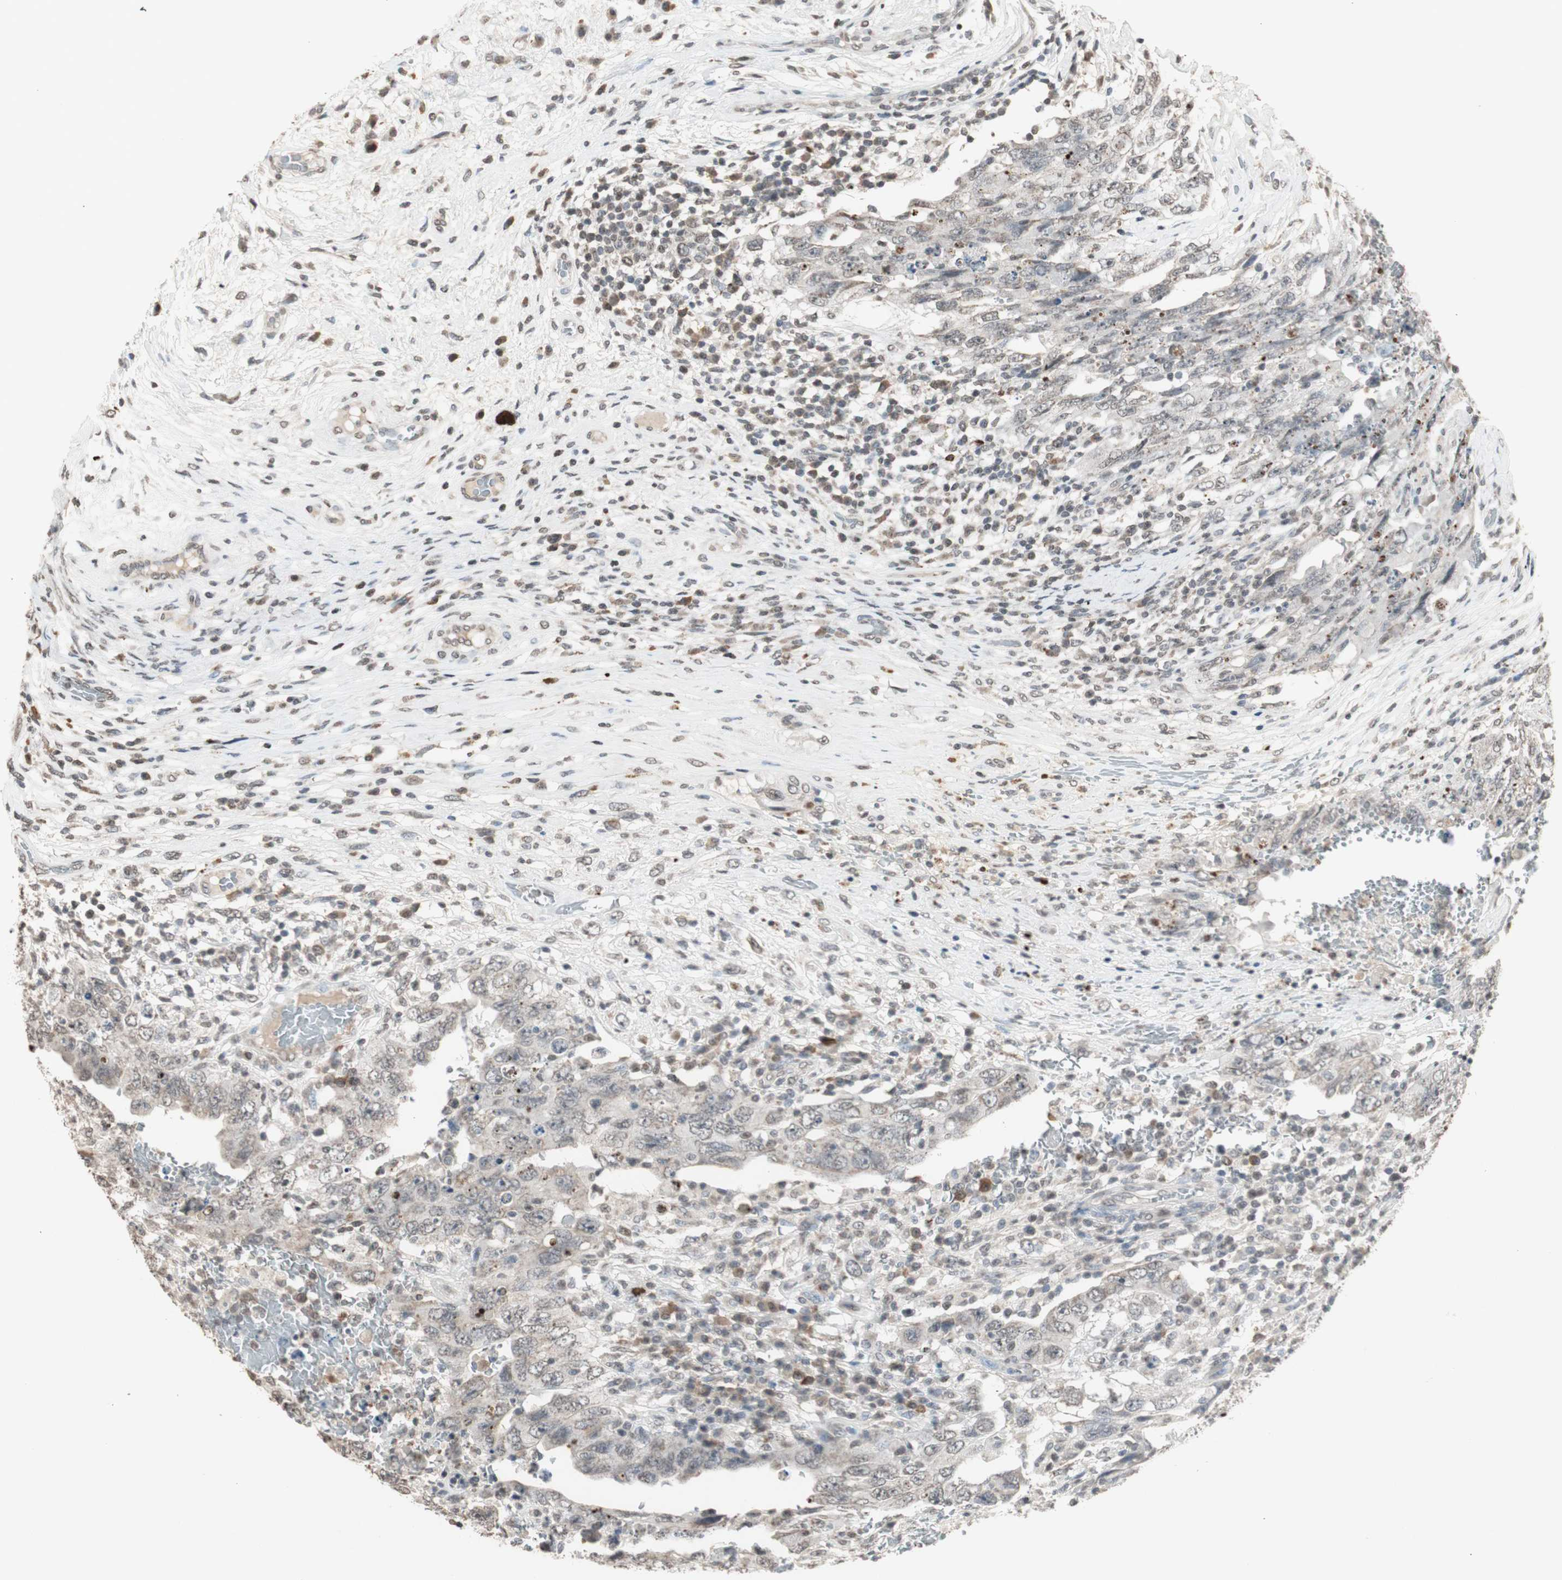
{"staining": {"intensity": "weak", "quantity": "25%-75%", "location": "cytoplasmic/membranous"}, "tissue": "testis cancer", "cell_type": "Tumor cells", "image_type": "cancer", "snomed": [{"axis": "morphology", "description": "Carcinoma, Embryonal, NOS"}, {"axis": "topography", "description": "Testis"}], "caption": "Brown immunohistochemical staining in human testis embryonal carcinoma exhibits weak cytoplasmic/membranous positivity in about 25%-75% of tumor cells. Using DAB (3,3'-diaminobenzidine) (brown) and hematoxylin (blue) stains, captured at high magnification using brightfield microscopy.", "gene": "PRELID1", "patient": {"sex": "male", "age": 26}}